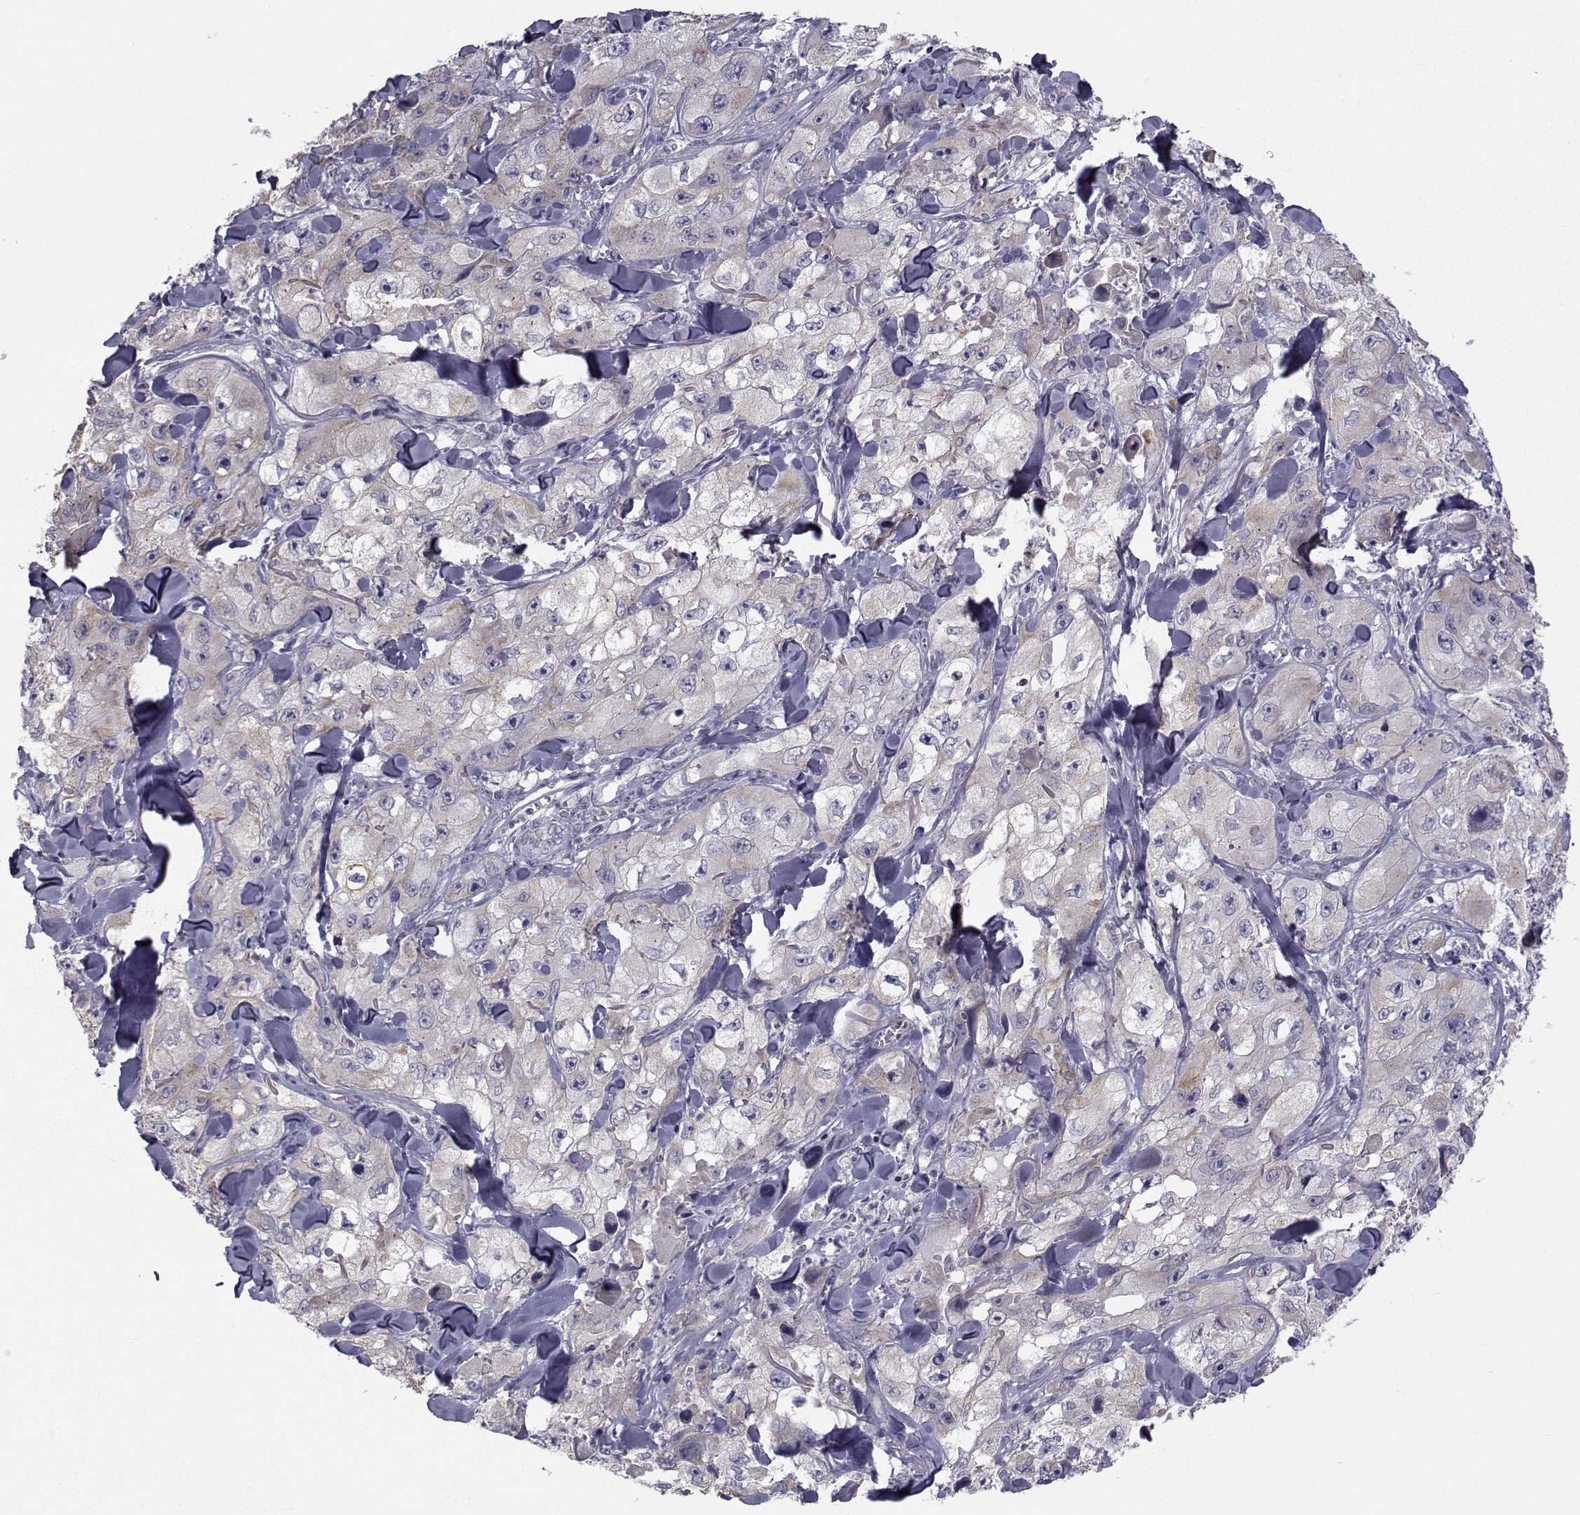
{"staining": {"intensity": "negative", "quantity": "none", "location": "none"}, "tissue": "skin cancer", "cell_type": "Tumor cells", "image_type": "cancer", "snomed": [{"axis": "morphology", "description": "Squamous cell carcinoma, NOS"}, {"axis": "topography", "description": "Skin"}, {"axis": "topography", "description": "Subcutis"}], "caption": "Tumor cells are negative for protein expression in human skin cancer (squamous cell carcinoma).", "gene": "ANGPT1", "patient": {"sex": "male", "age": 73}}